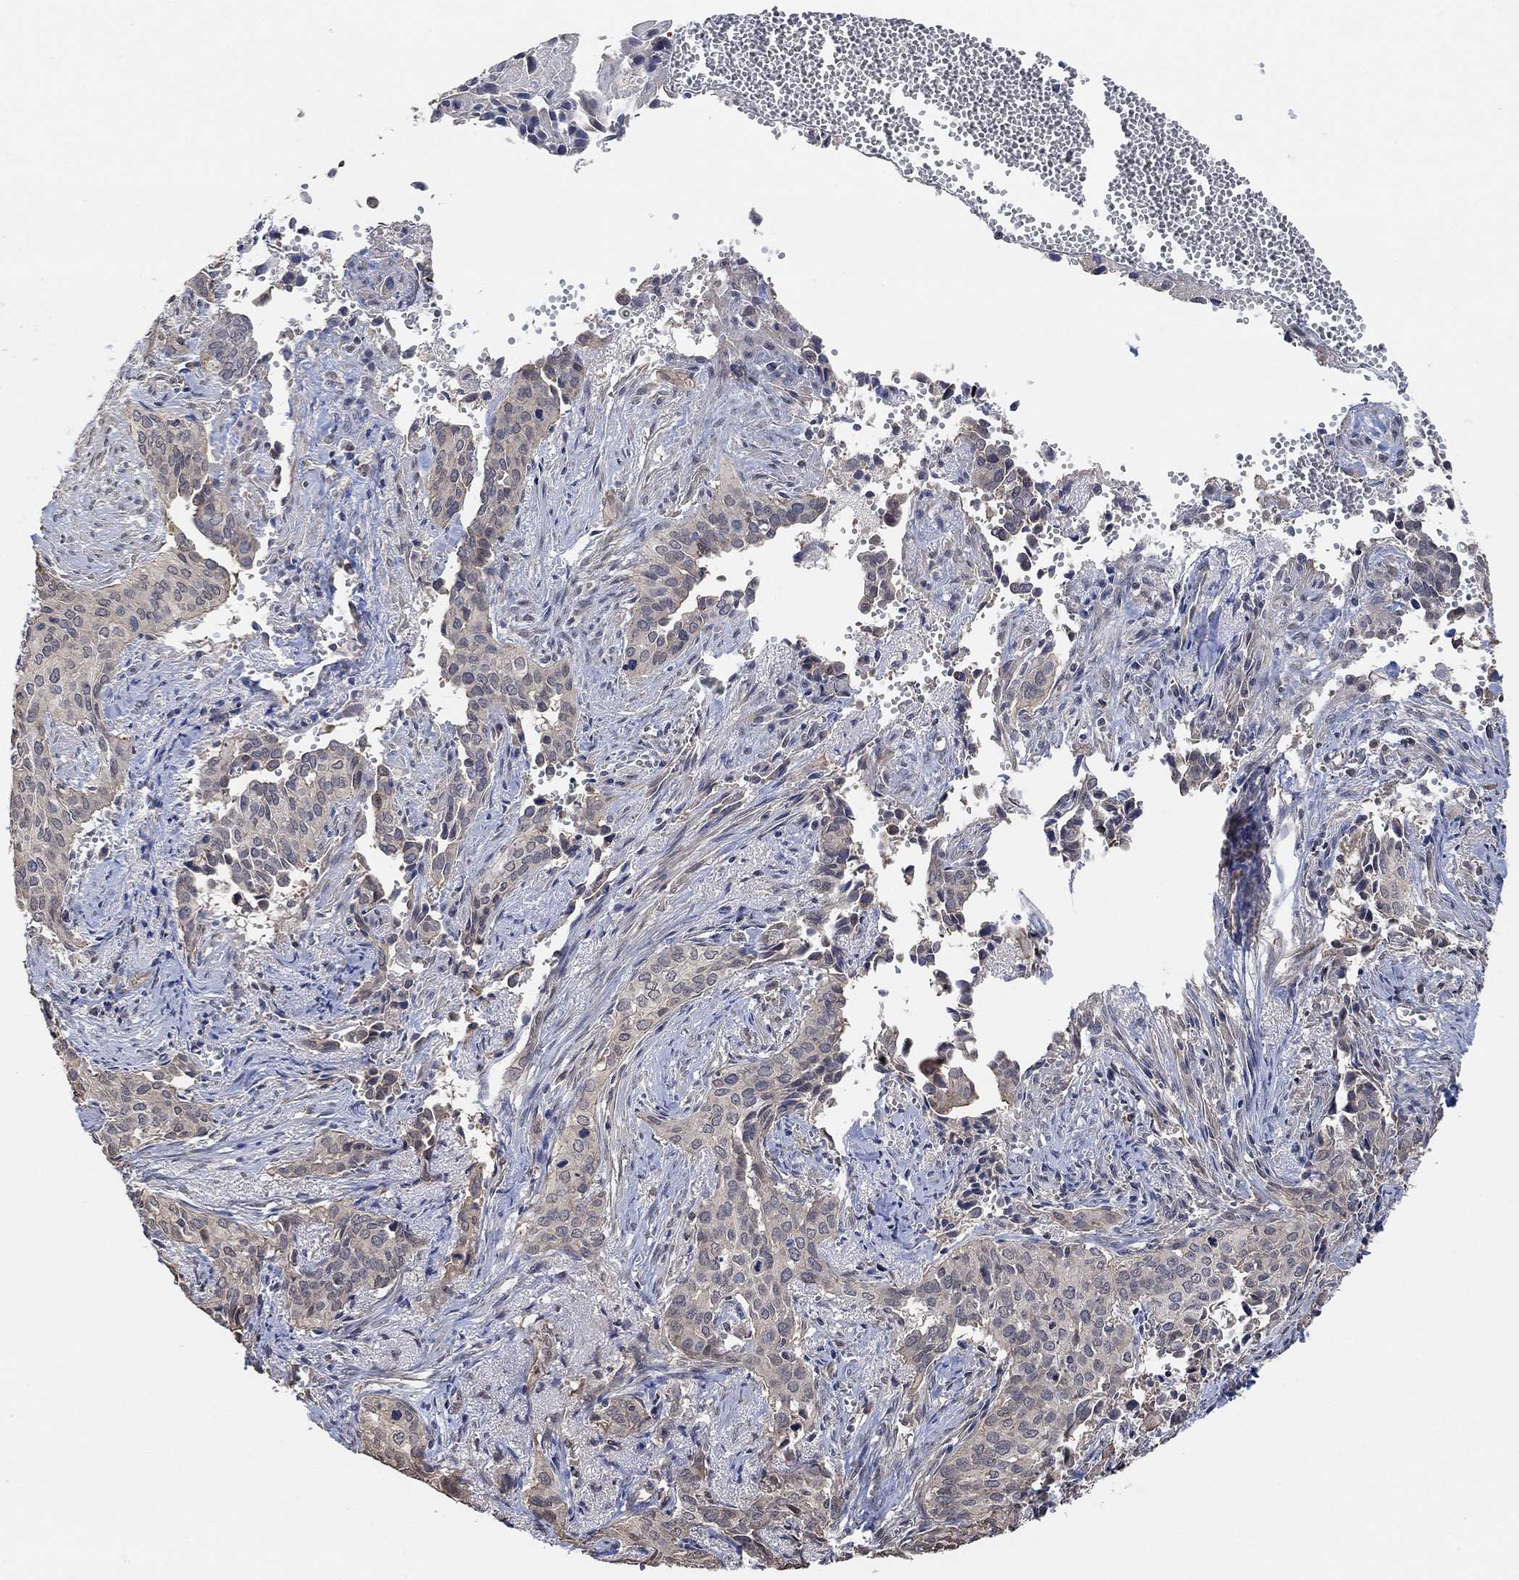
{"staining": {"intensity": "negative", "quantity": "none", "location": "none"}, "tissue": "cervical cancer", "cell_type": "Tumor cells", "image_type": "cancer", "snomed": [{"axis": "morphology", "description": "Squamous cell carcinoma, NOS"}, {"axis": "topography", "description": "Cervix"}], "caption": "Tumor cells are negative for protein expression in human cervical squamous cell carcinoma. (IHC, brightfield microscopy, high magnification).", "gene": "UNC5B", "patient": {"sex": "female", "age": 29}}